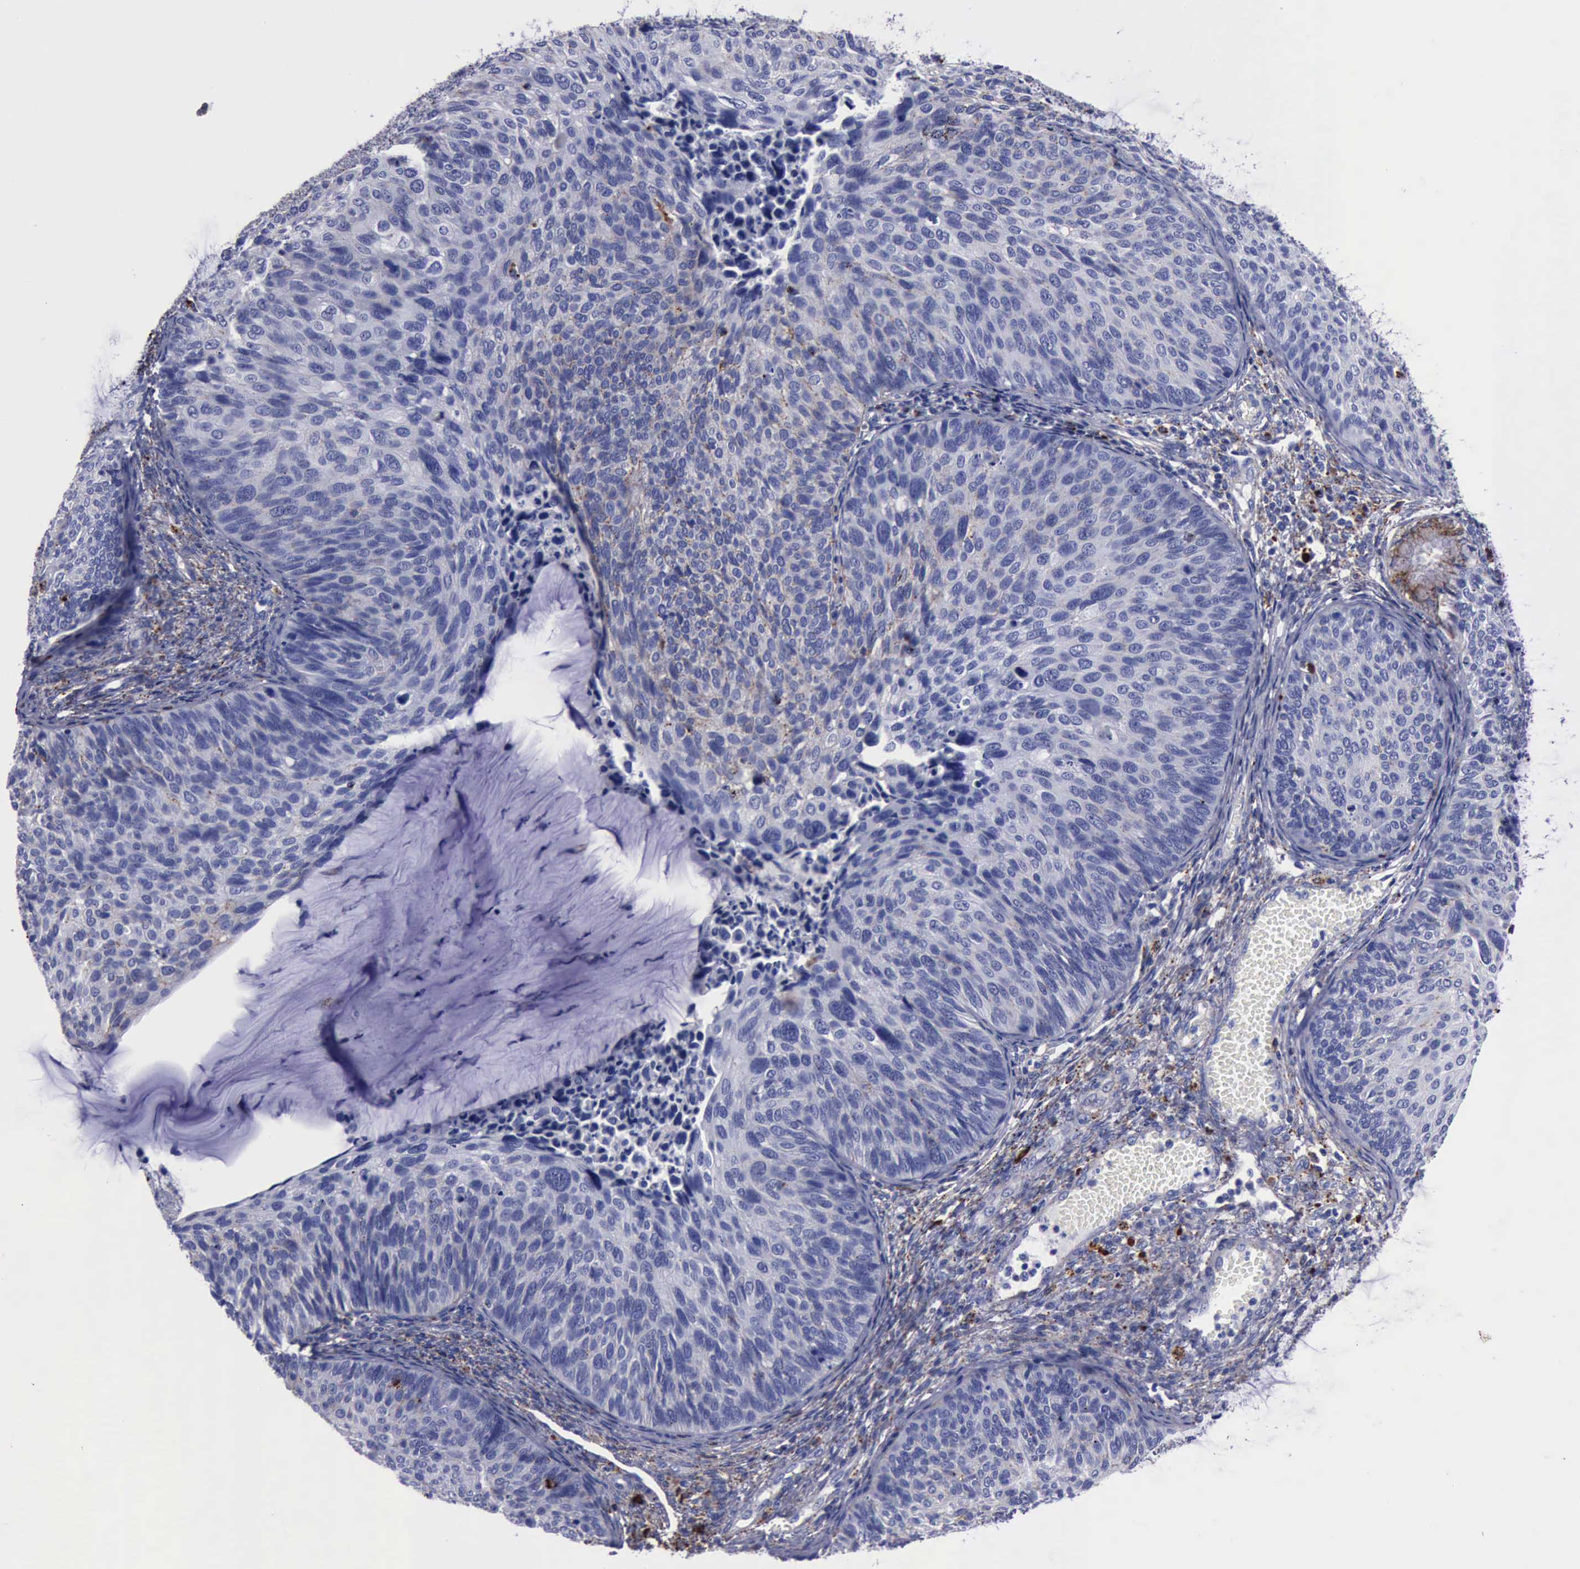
{"staining": {"intensity": "weak", "quantity": "<25%", "location": "cytoplasmic/membranous"}, "tissue": "cervical cancer", "cell_type": "Tumor cells", "image_type": "cancer", "snomed": [{"axis": "morphology", "description": "Squamous cell carcinoma, NOS"}, {"axis": "topography", "description": "Cervix"}], "caption": "Cervical cancer was stained to show a protein in brown. There is no significant staining in tumor cells. (IHC, brightfield microscopy, high magnification).", "gene": "CTSD", "patient": {"sex": "female", "age": 36}}